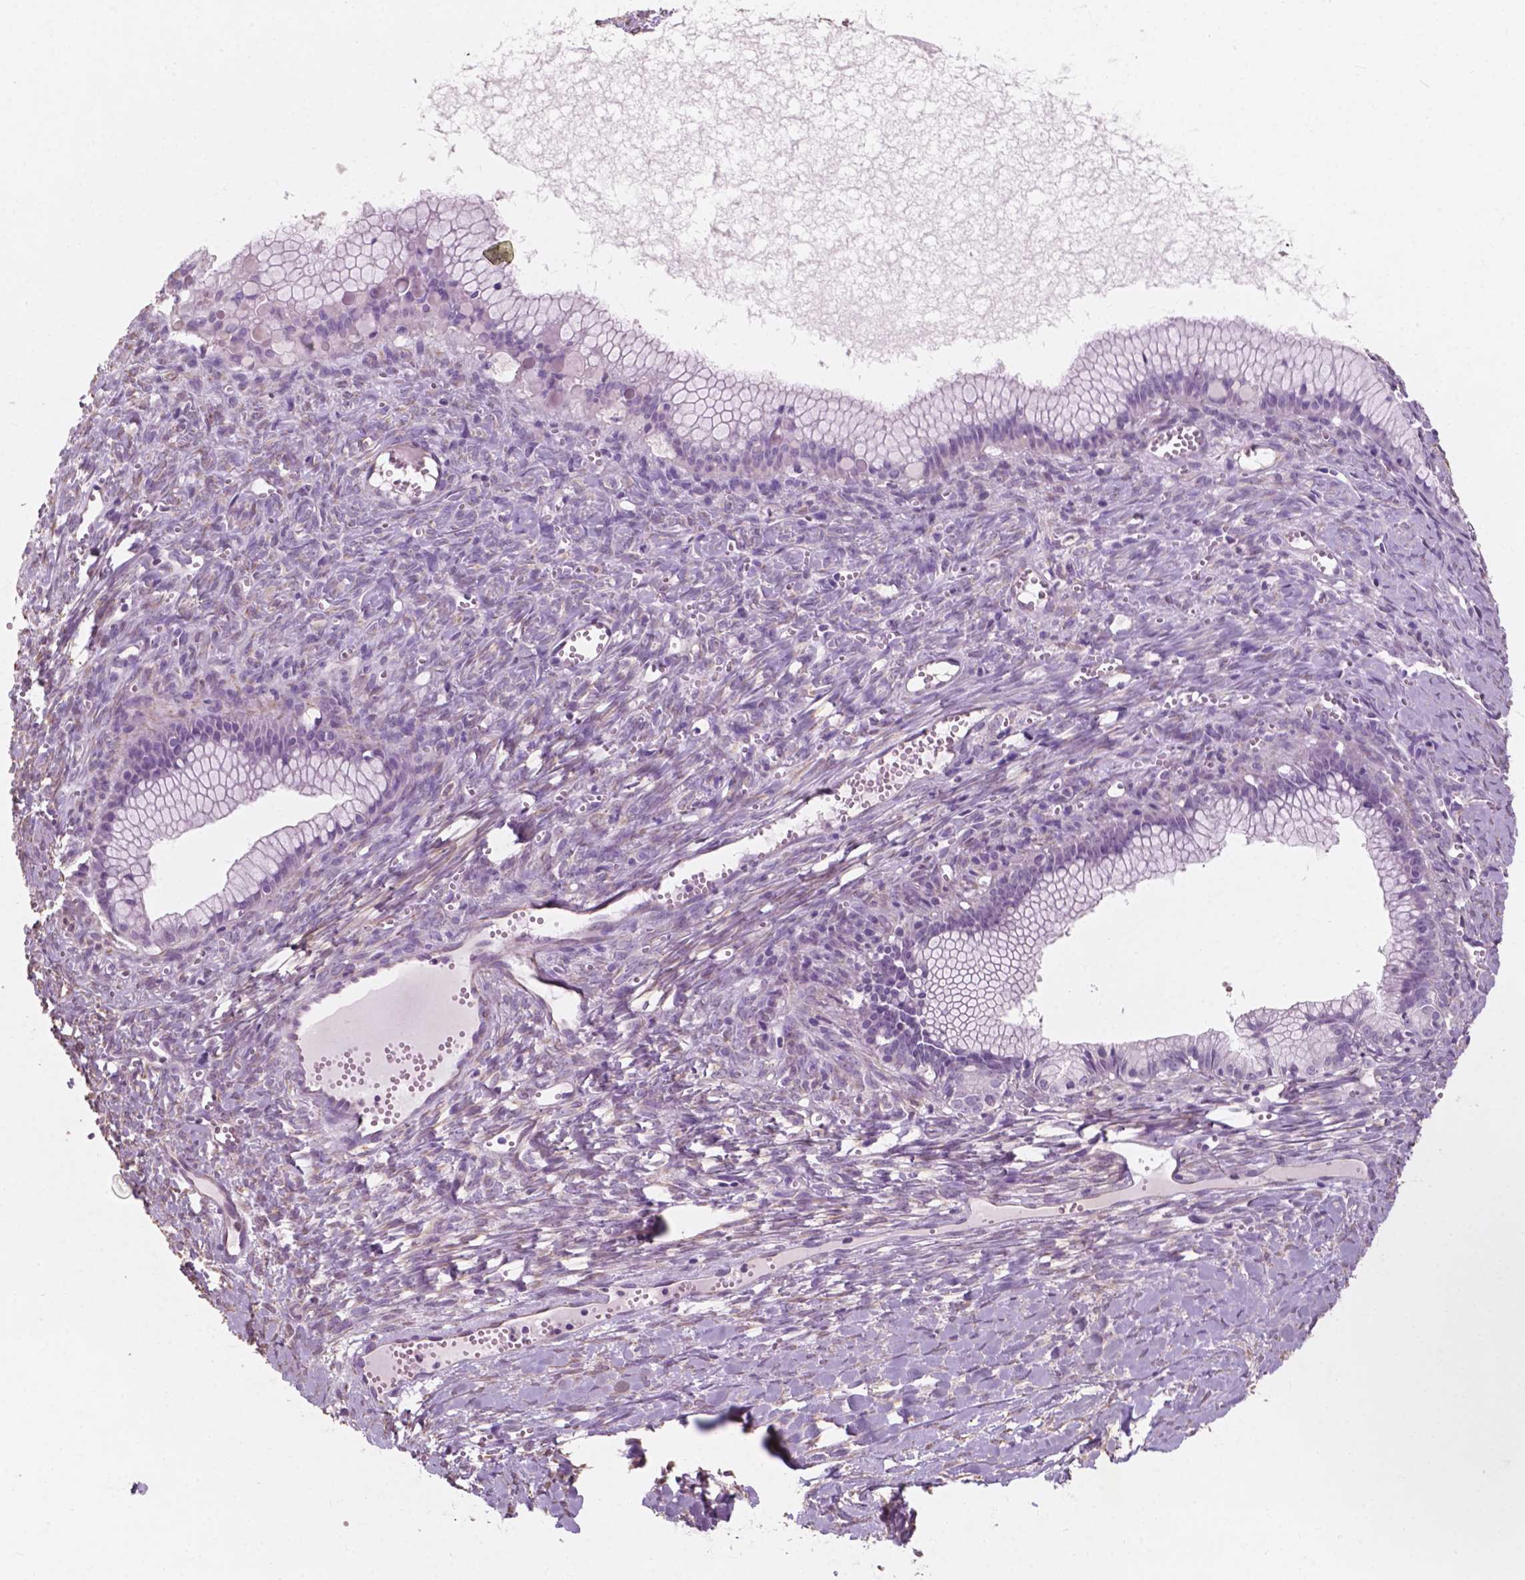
{"staining": {"intensity": "negative", "quantity": "none", "location": "none"}, "tissue": "ovarian cancer", "cell_type": "Tumor cells", "image_type": "cancer", "snomed": [{"axis": "morphology", "description": "Cystadenocarcinoma, mucinous, NOS"}, {"axis": "topography", "description": "Ovary"}], "caption": "An image of ovarian cancer (mucinous cystadenocarcinoma) stained for a protein reveals no brown staining in tumor cells.", "gene": "AWAT1", "patient": {"sex": "female", "age": 41}}